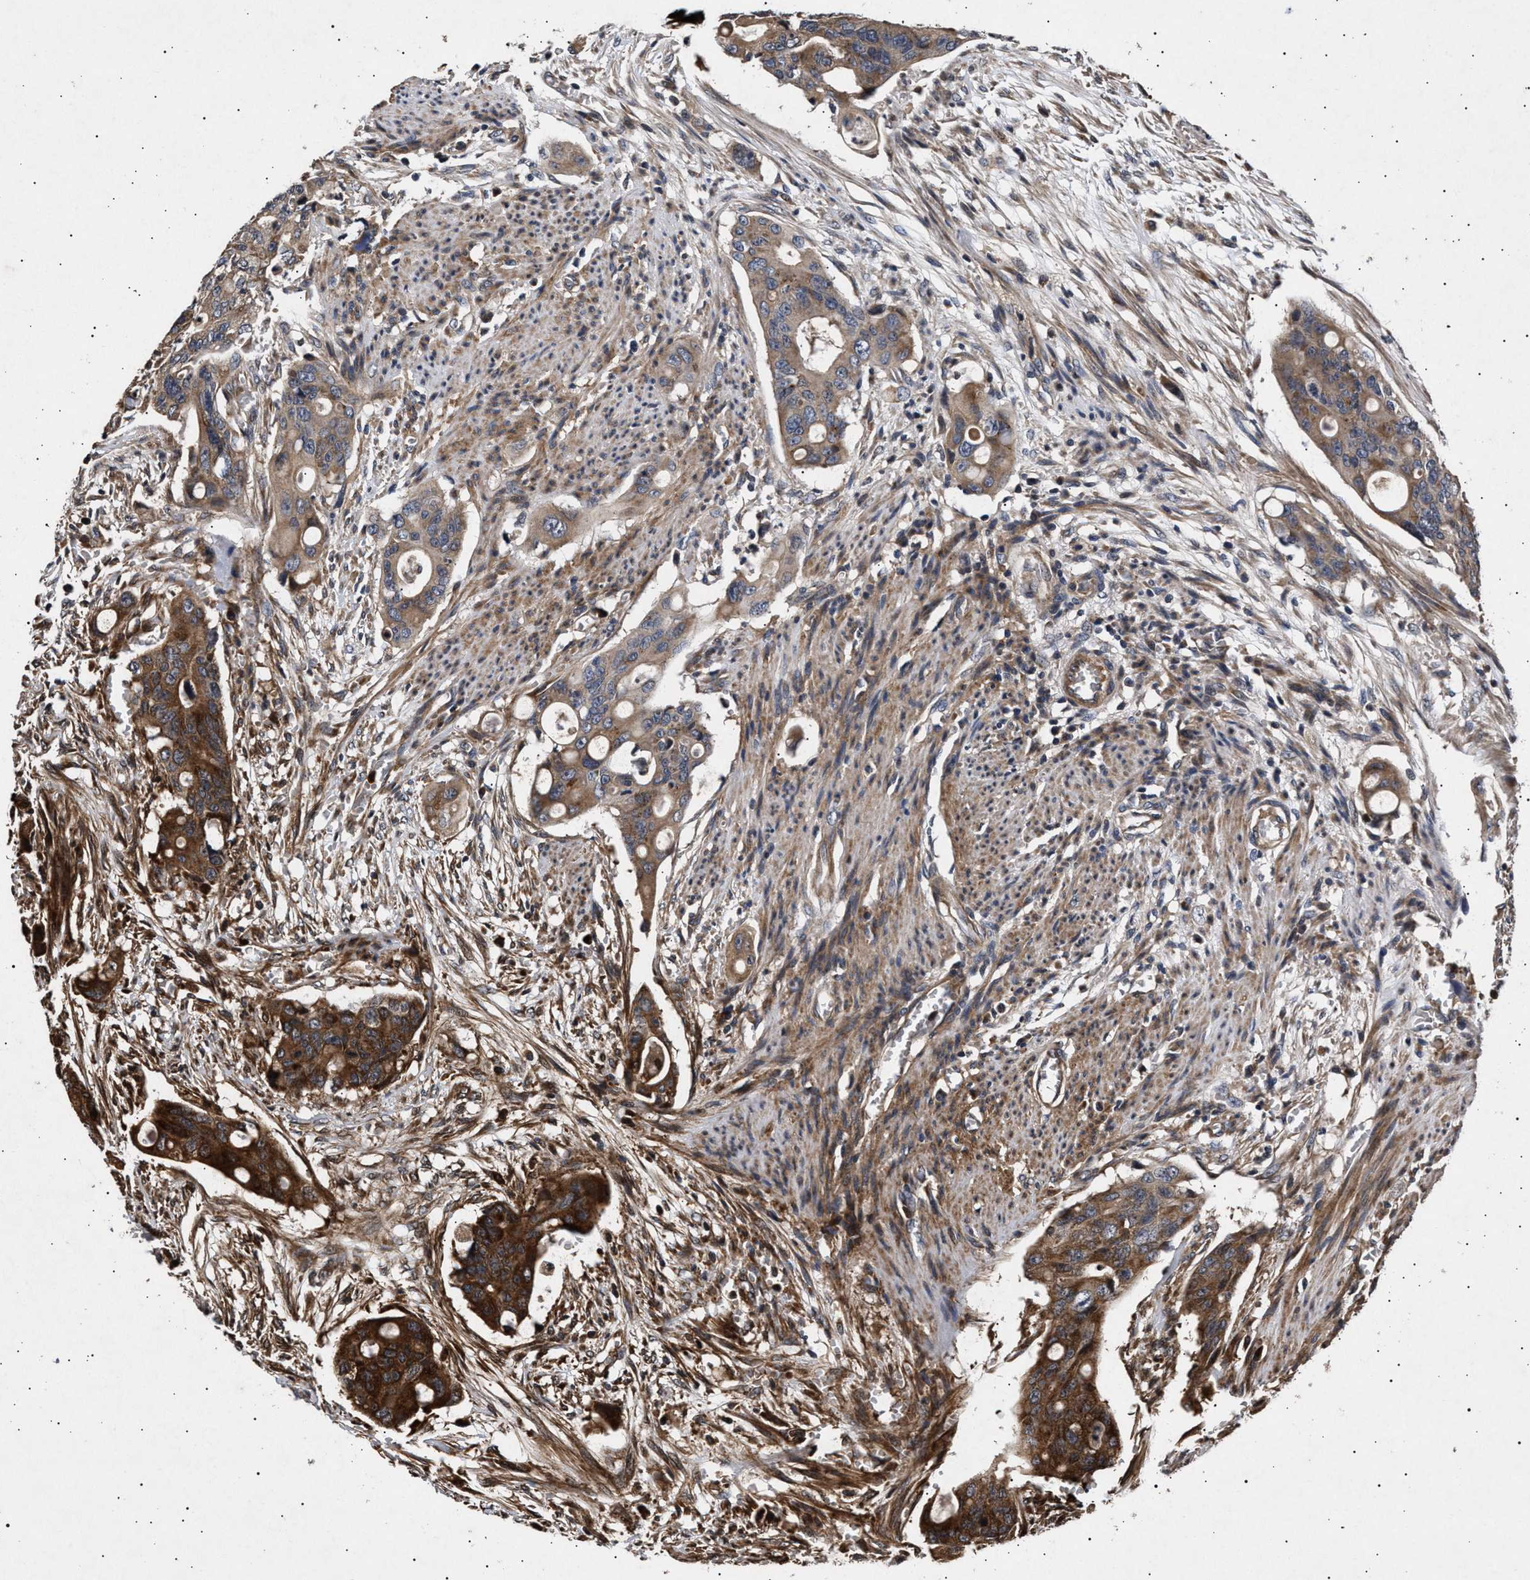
{"staining": {"intensity": "strong", "quantity": ">75%", "location": "cytoplasmic/membranous"}, "tissue": "colorectal cancer", "cell_type": "Tumor cells", "image_type": "cancer", "snomed": [{"axis": "morphology", "description": "Adenocarcinoma, NOS"}, {"axis": "topography", "description": "Colon"}], "caption": "Tumor cells show high levels of strong cytoplasmic/membranous positivity in approximately >75% of cells in colorectal cancer.", "gene": "ITGB5", "patient": {"sex": "female", "age": 57}}